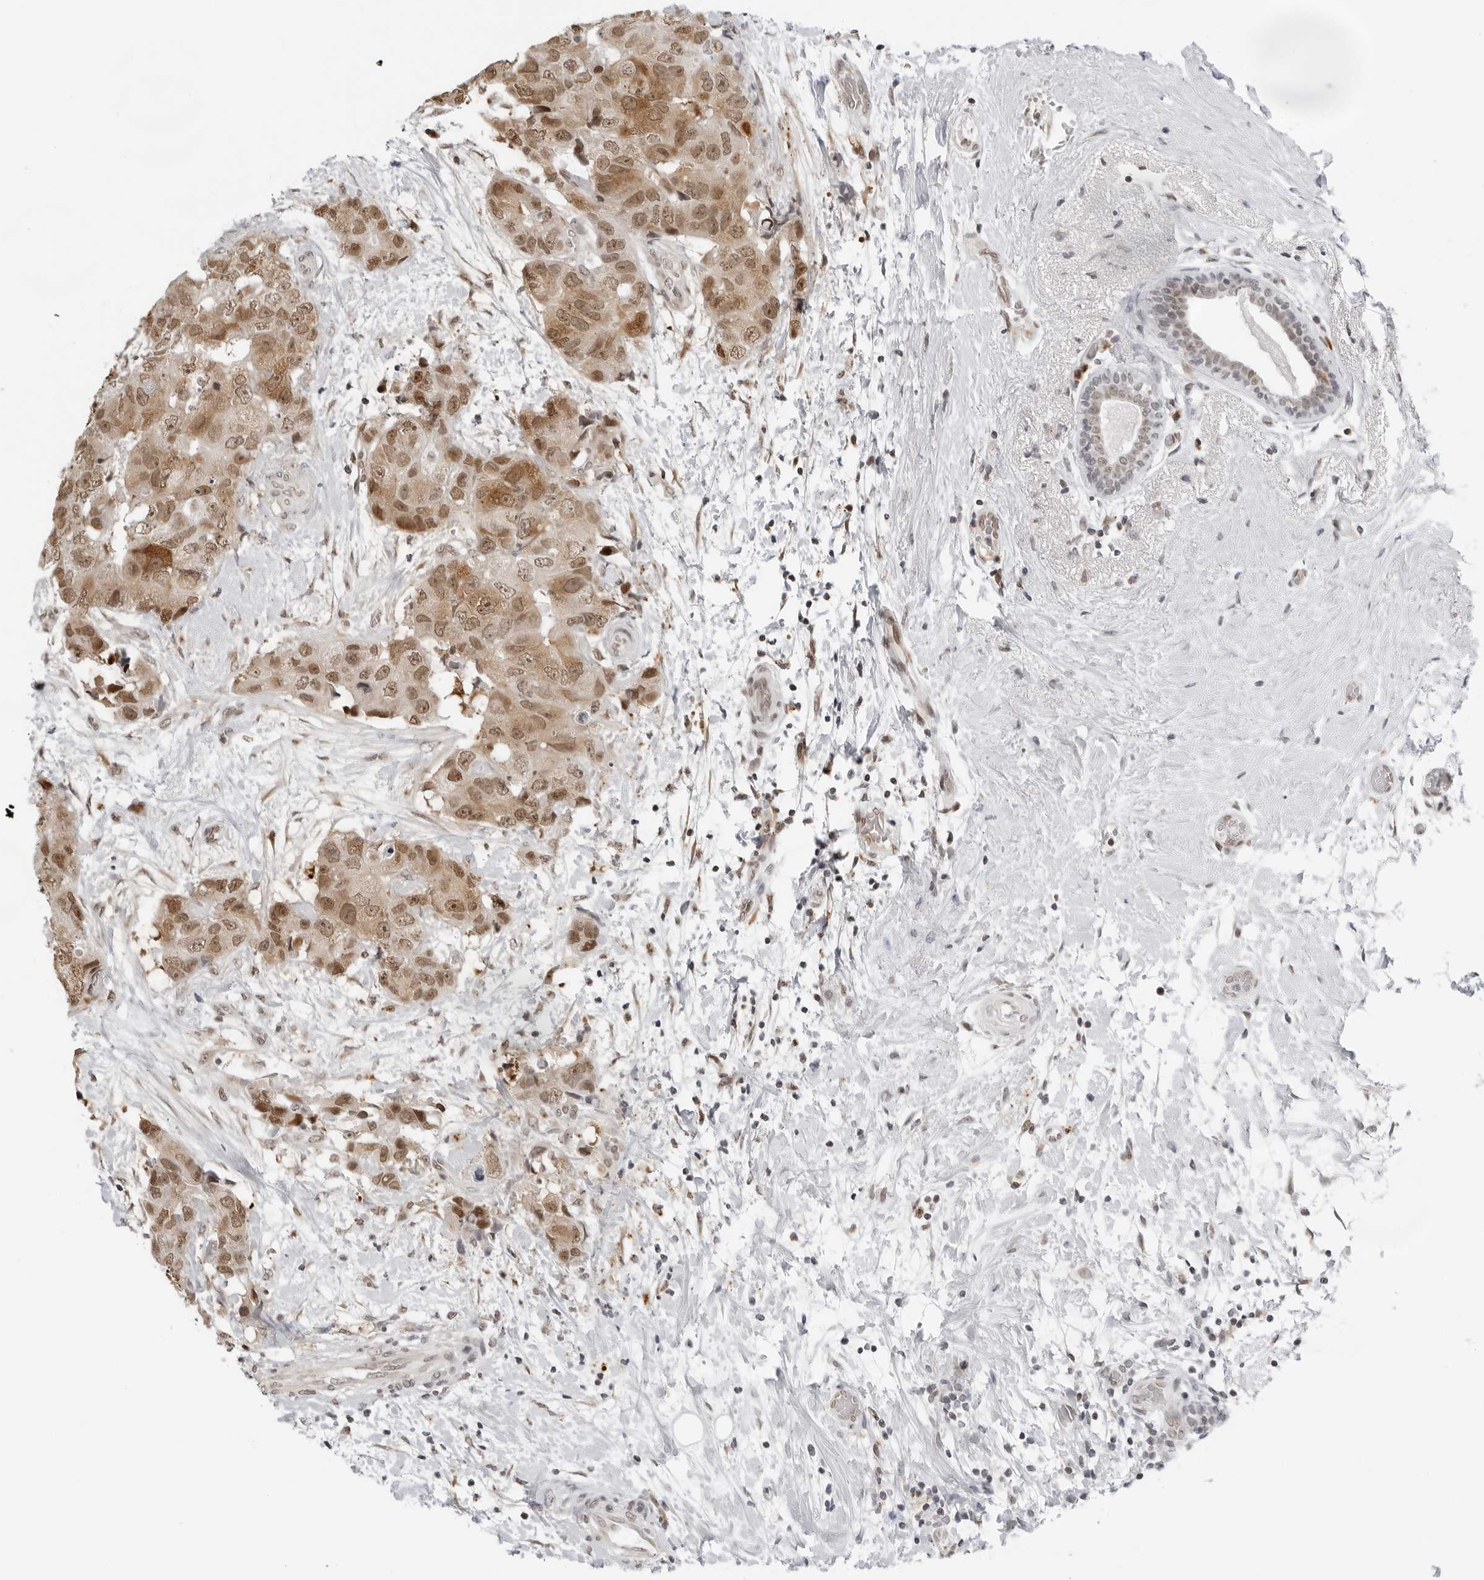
{"staining": {"intensity": "moderate", "quantity": ">75%", "location": "nuclear"}, "tissue": "breast cancer", "cell_type": "Tumor cells", "image_type": "cancer", "snomed": [{"axis": "morphology", "description": "Duct carcinoma"}, {"axis": "topography", "description": "Breast"}], "caption": "Immunohistochemistry (DAB (3,3'-diaminobenzidine)) staining of breast intraductal carcinoma displays moderate nuclear protein staining in about >75% of tumor cells.", "gene": "TOX4", "patient": {"sex": "female", "age": 62}}